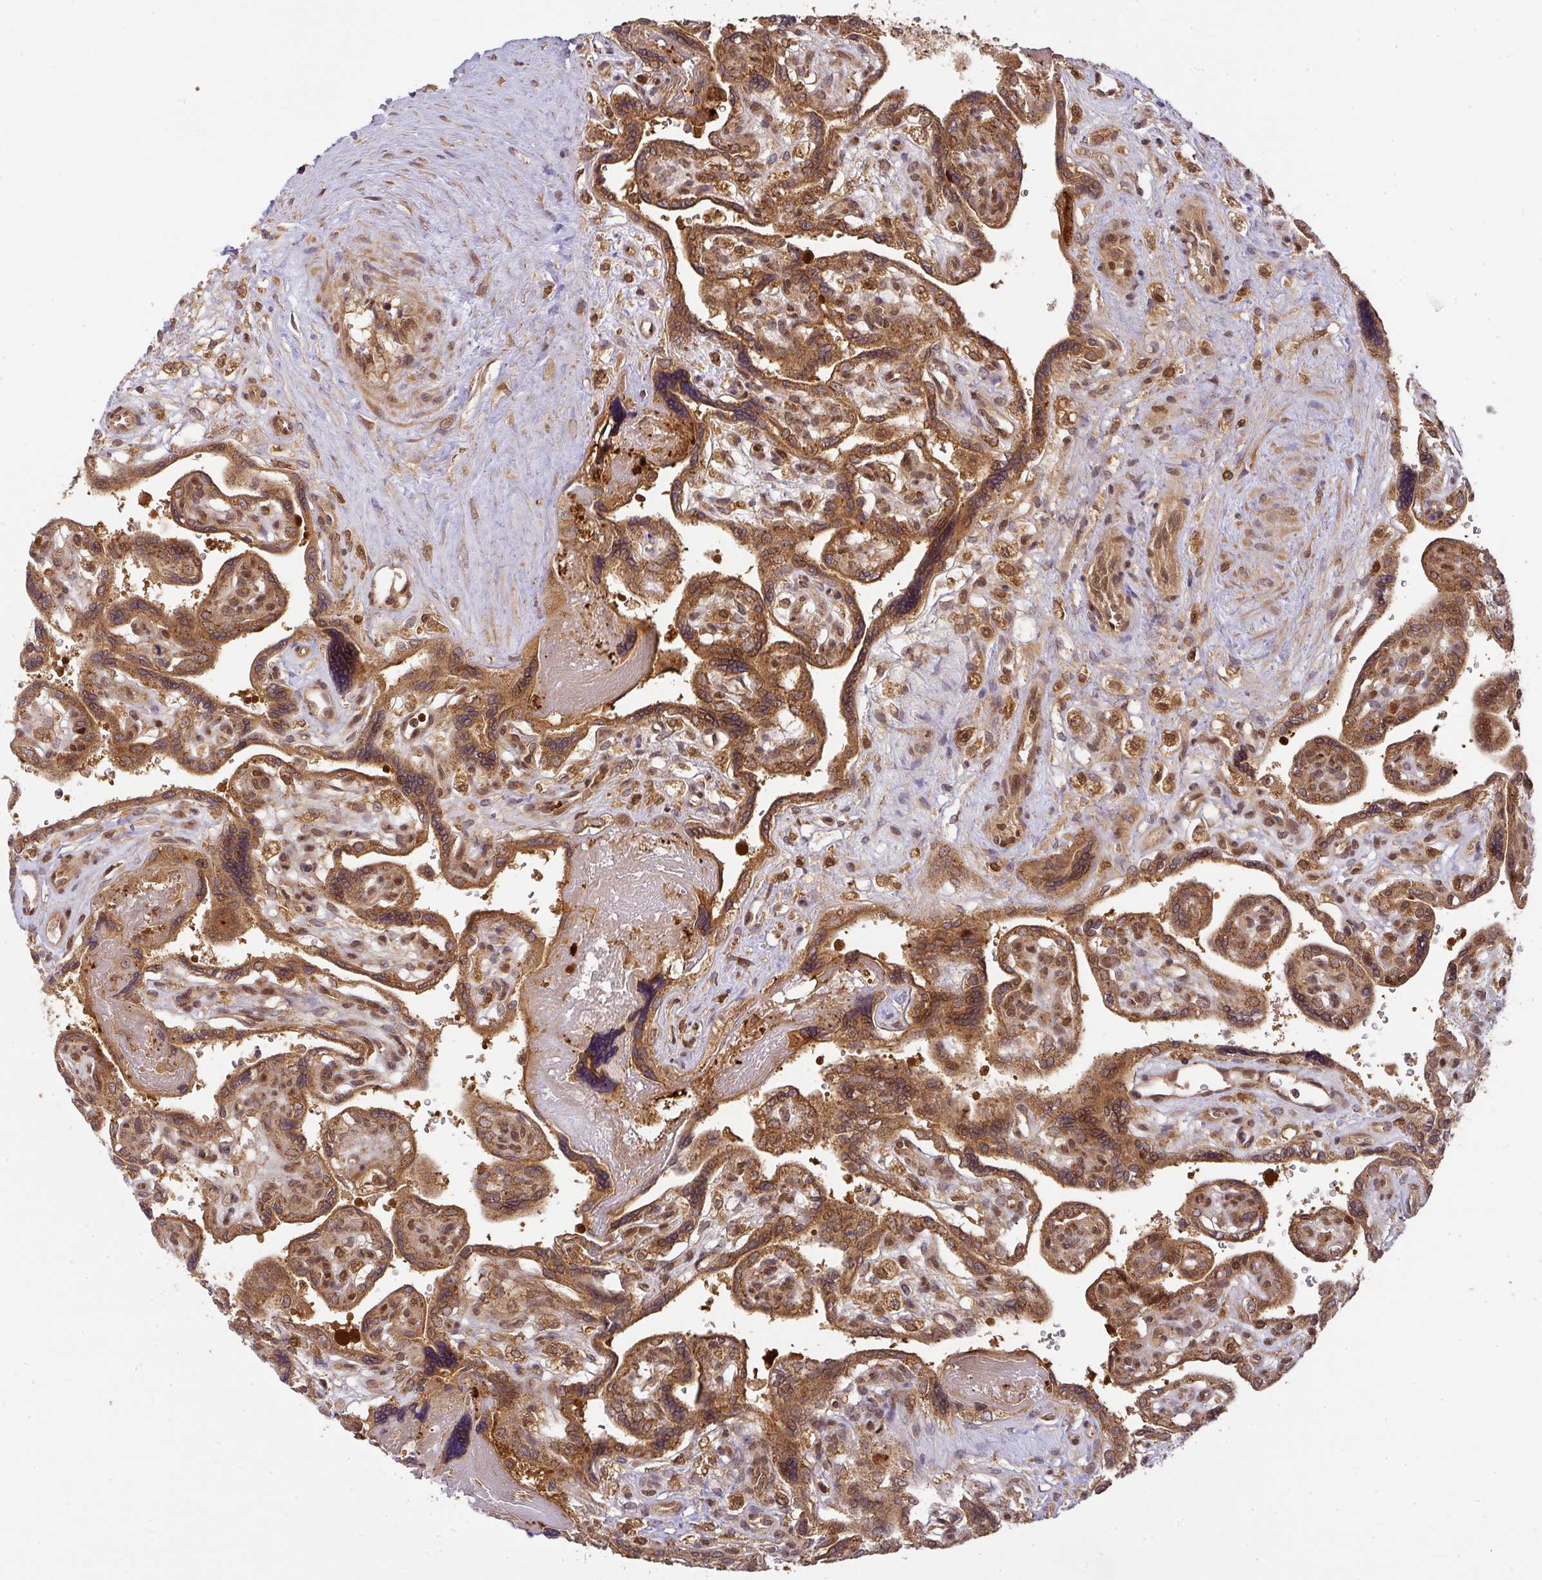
{"staining": {"intensity": "strong", "quantity": ">75%", "location": "cytoplasmic/membranous,nuclear"}, "tissue": "placenta", "cell_type": "Decidual cells", "image_type": "normal", "snomed": [{"axis": "morphology", "description": "Normal tissue, NOS"}, {"axis": "topography", "description": "Placenta"}], "caption": "IHC of unremarkable human placenta exhibits high levels of strong cytoplasmic/membranous,nuclear positivity in about >75% of decidual cells.", "gene": "MALSU1", "patient": {"sex": "female", "age": 39}}